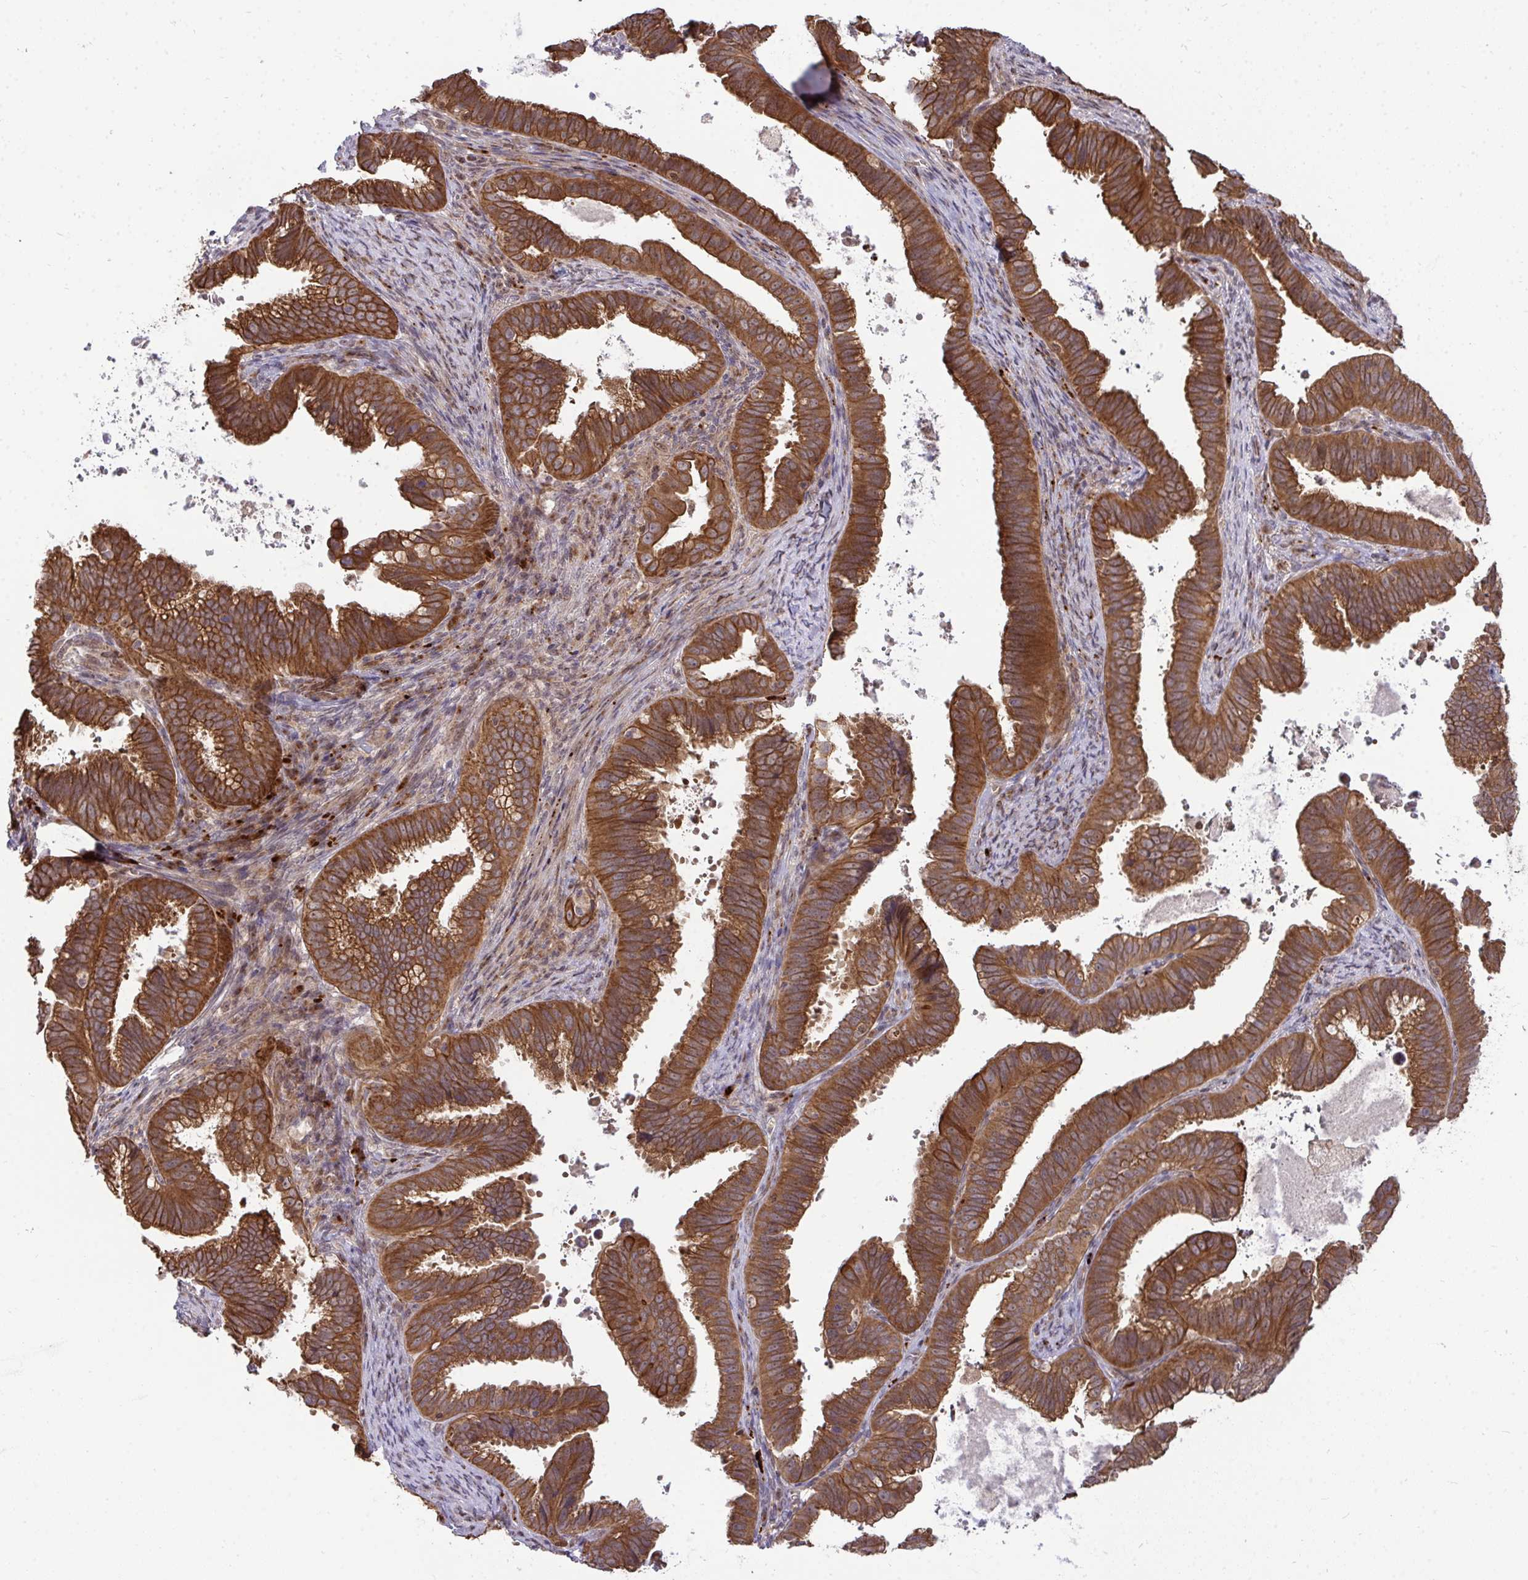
{"staining": {"intensity": "strong", "quantity": ">75%", "location": "cytoplasmic/membranous"}, "tissue": "cervical cancer", "cell_type": "Tumor cells", "image_type": "cancer", "snomed": [{"axis": "morphology", "description": "Adenocarcinoma, NOS"}, {"axis": "topography", "description": "Cervix"}], "caption": "Immunohistochemical staining of cervical cancer (adenocarcinoma) displays strong cytoplasmic/membranous protein expression in approximately >75% of tumor cells. Using DAB (3,3'-diaminobenzidine) (brown) and hematoxylin (blue) stains, captured at high magnification using brightfield microscopy.", "gene": "TRIM44", "patient": {"sex": "female", "age": 61}}